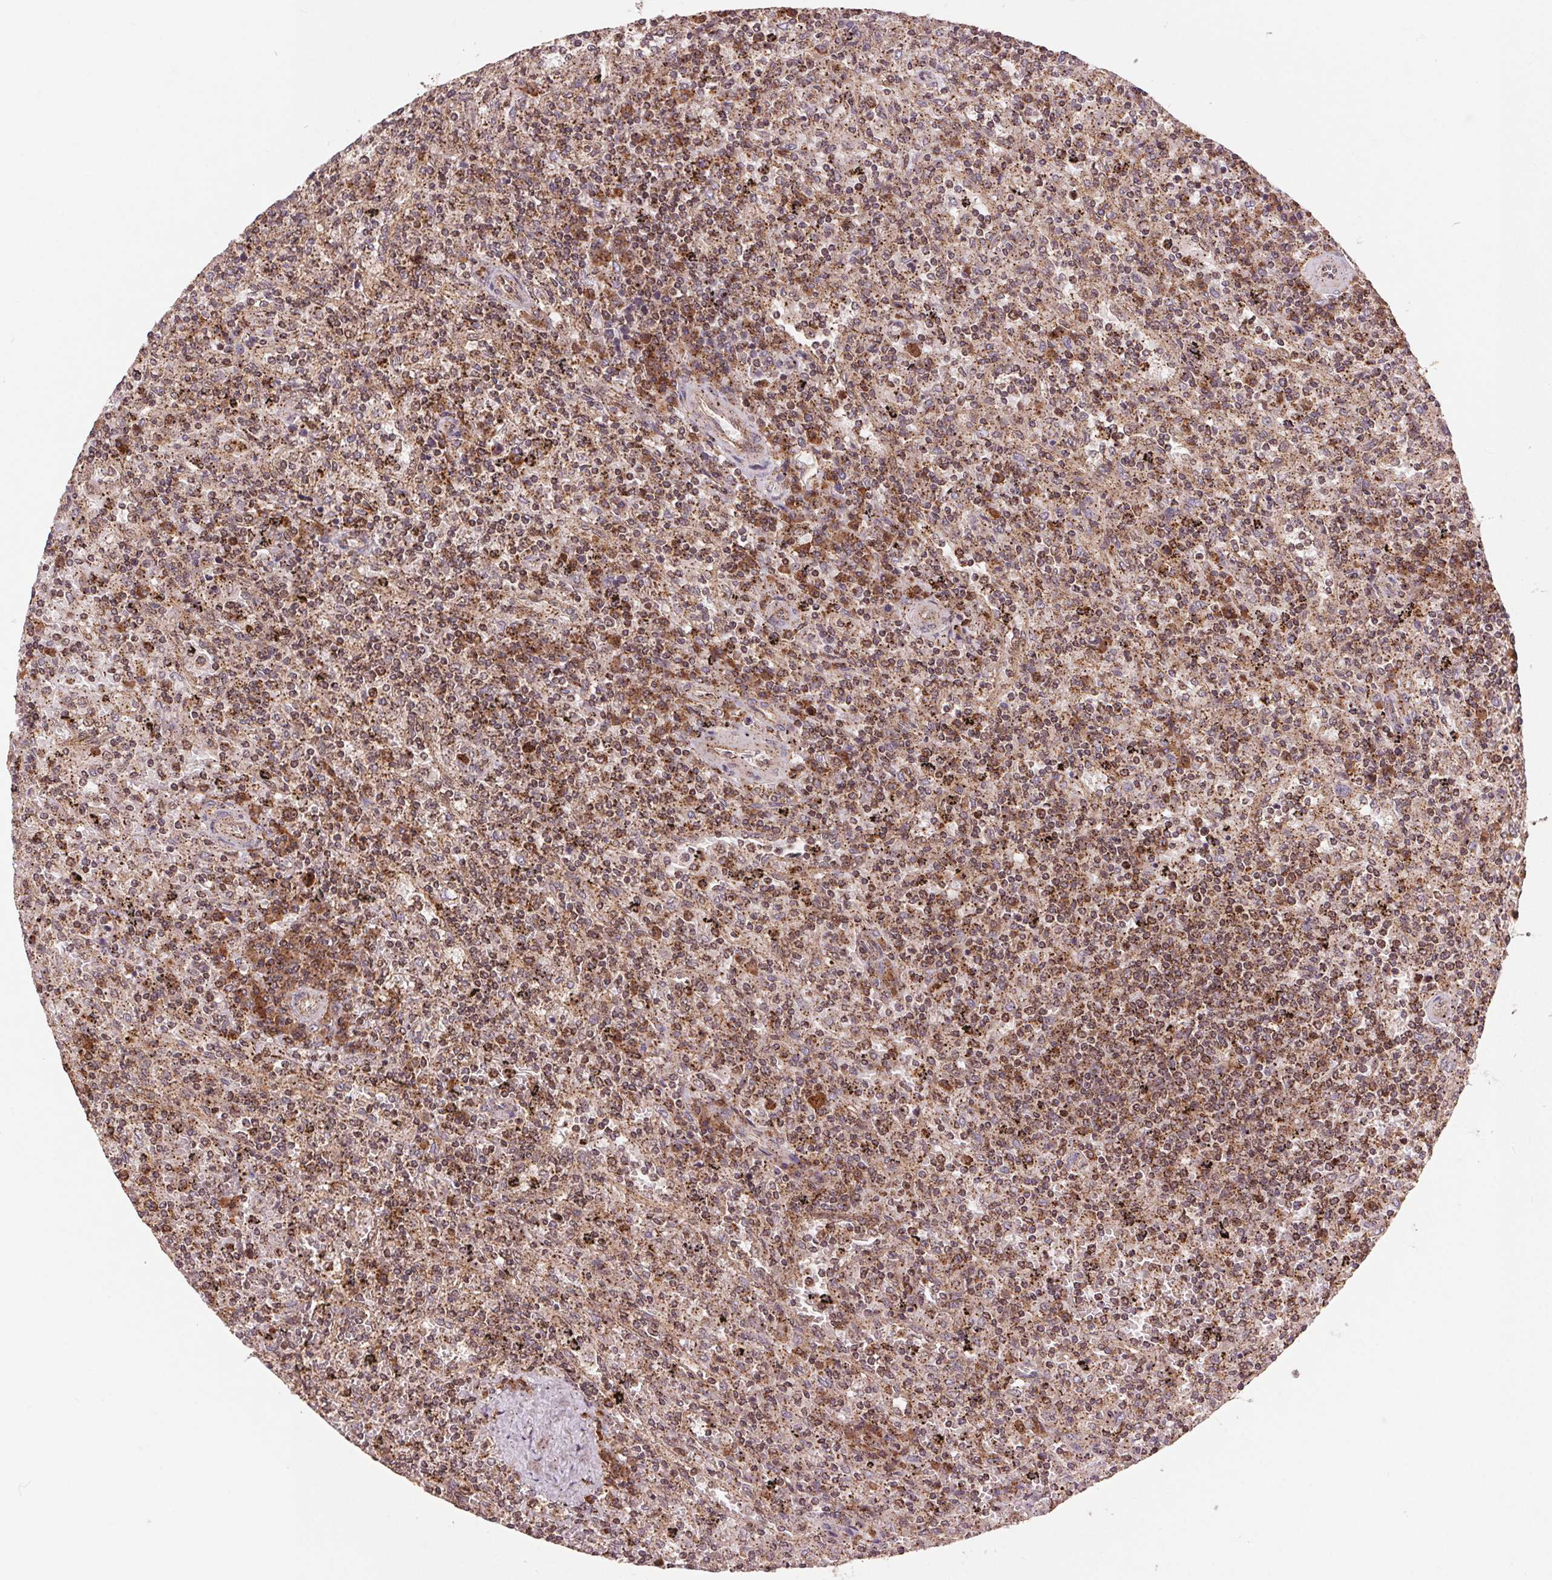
{"staining": {"intensity": "moderate", "quantity": "25%-75%", "location": "cytoplasmic/membranous"}, "tissue": "lymphoma", "cell_type": "Tumor cells", "image_type": "cancer", "snomed": [{"axis": "morphology", "description": "Malignant lymphoma, non-Hodgkin's type, Low grade"}, {"axis": "topography", "description": "Spleen"}], "caption": "High-magnification brightfield microscopy of malignant lymphoma, non-Hodgkin's type (low-grade) stained with DAB (3,3'-diaminobenzidine) (brown) and counterstained with hematoxylin (blue). tumor cells exhibit moderate cytoplasmic/membranous expression is seen in approximately25%-75% of cells.", "gene": "CHMP4B", "patient": {"sex": "male", "age": 62}}